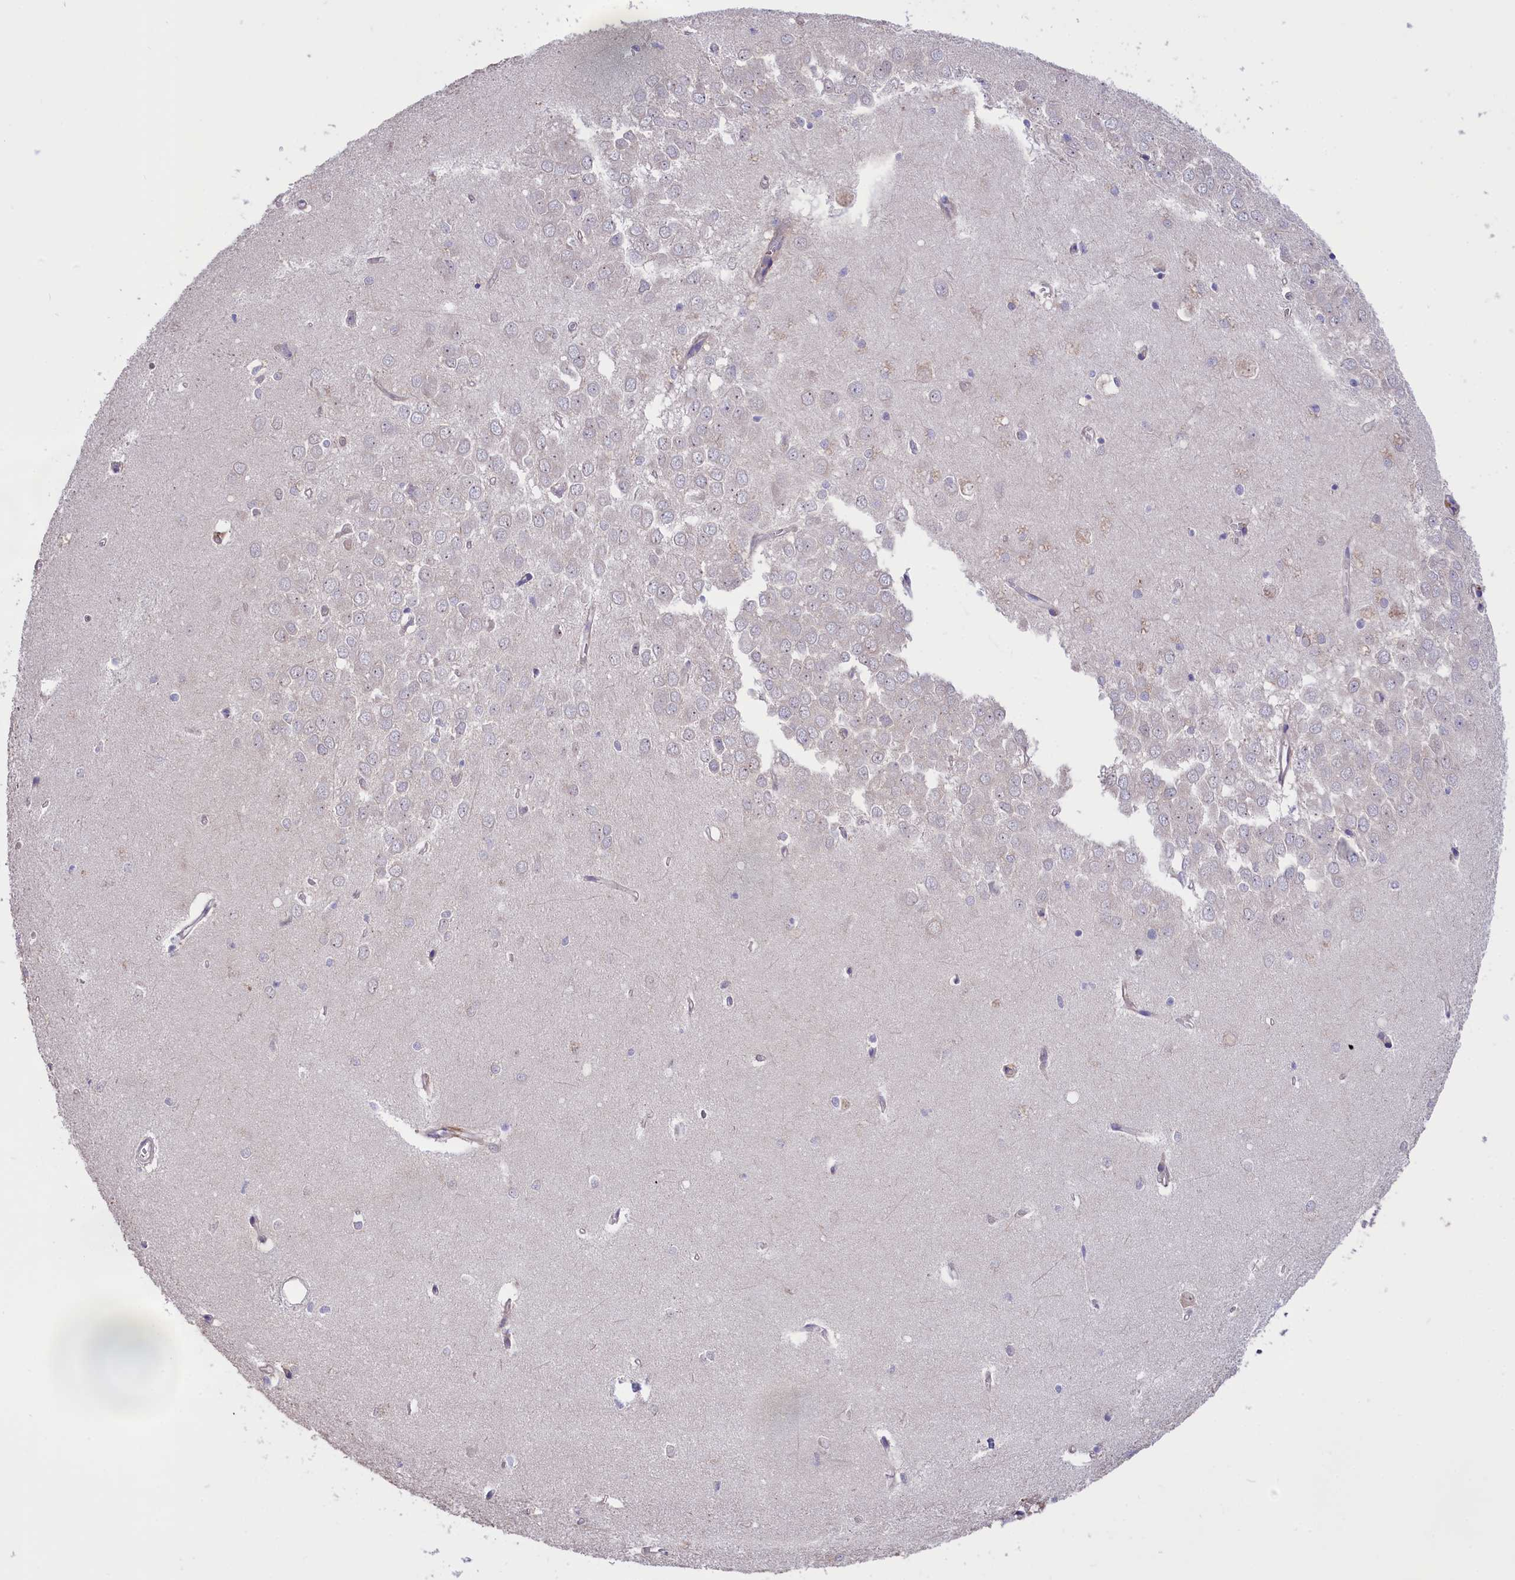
{"staining": {"intensity": "negative", "quantity": "none", "location": "none"}, "tissue": "hippocampus", "cell_type": "Glial cells", "image_type": "normal", "snomed": [{"axis": "morphology", "description": "Normal tissue, NOS"}, {"axis": "topography", "description": "Hippocampus"}], "caption": "The immunohistochemistry photomicrograph has no significant expression in glial cells of hippocampus. Brightfield microscopy of immunohistochemistry (IHC) stained with DAB (brown) and hematoxylin (blue), captured at high magnification.", "gene": "CYP2U1", "patient": {"sex": "female", "age": 64}}